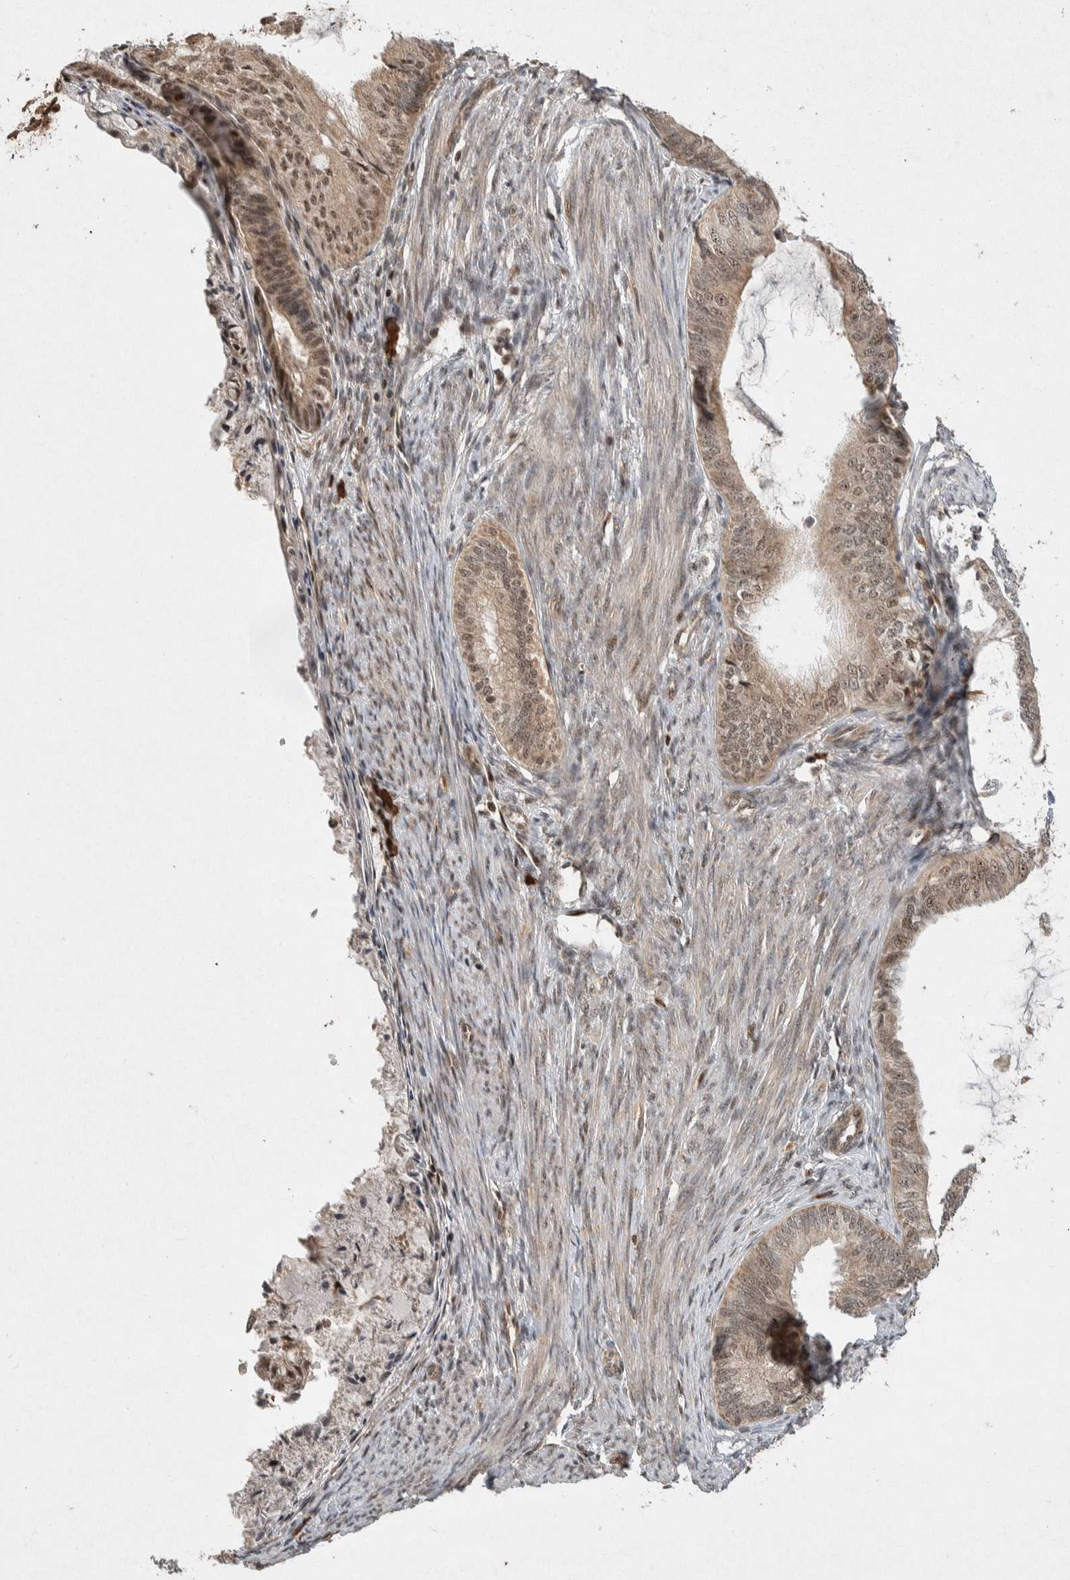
{"staining": {"intensity": "moderate", "quantity": ">75%", "location": "cytoplasmic/membranous,nuclear"}, "tissue": "endometrial cancer", "cell_type": "Tumor cells", "image_type": "cancer", "snomed": [{"axis": "morphology", "description": "Adenocarcinoma, NOS"}, {"axis": "topography", "description": "Endometrium"}], "caption": "Human endometrial cancer stained for a protein (brown) displays moderate cytoplasmic/membranous and nuclear positive staining in about >75% of tumor cells.", "gene": "TOR1B", "patient": {"sex": "female", "age": 86}}